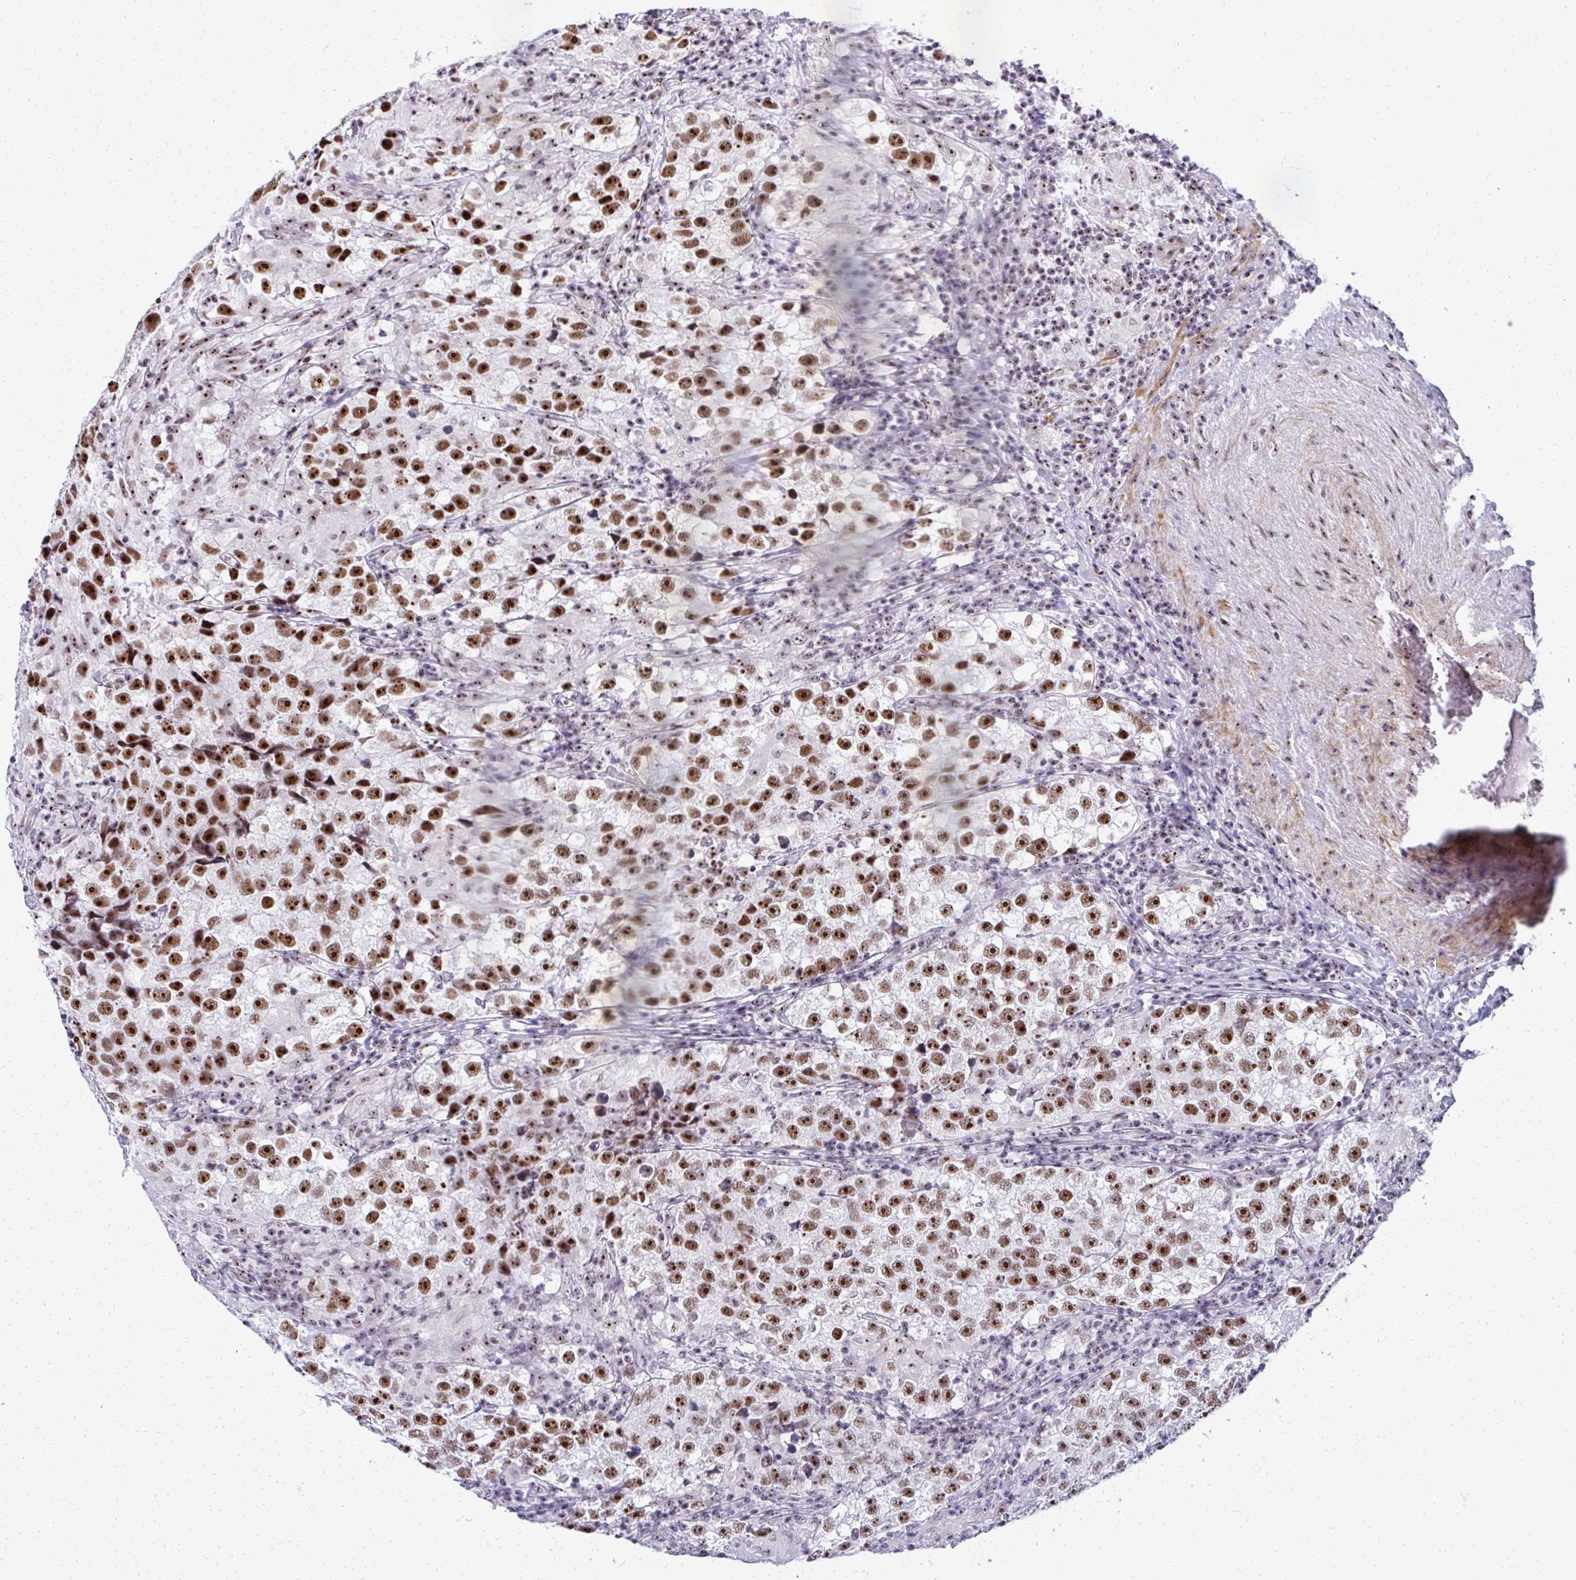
{"staining": {"intensity": "moderate", "quantity": ">75%", "location": "nuclear"}, "tissue": "testis cancer", "cell_type": "Tumor cells", "image_type": "cancer", "snomed": [{"axis": "morphology", "description": "Seminoma, NOS"}, {"axis": "topography", "description": "Testis"}], "caption": "Moderate nuclear staining is seen in approximately >75% of tumor cells in testis cancer (seminoma).", "gene": "SIRT7", "patient": {"sex": "male", "age": 46}}